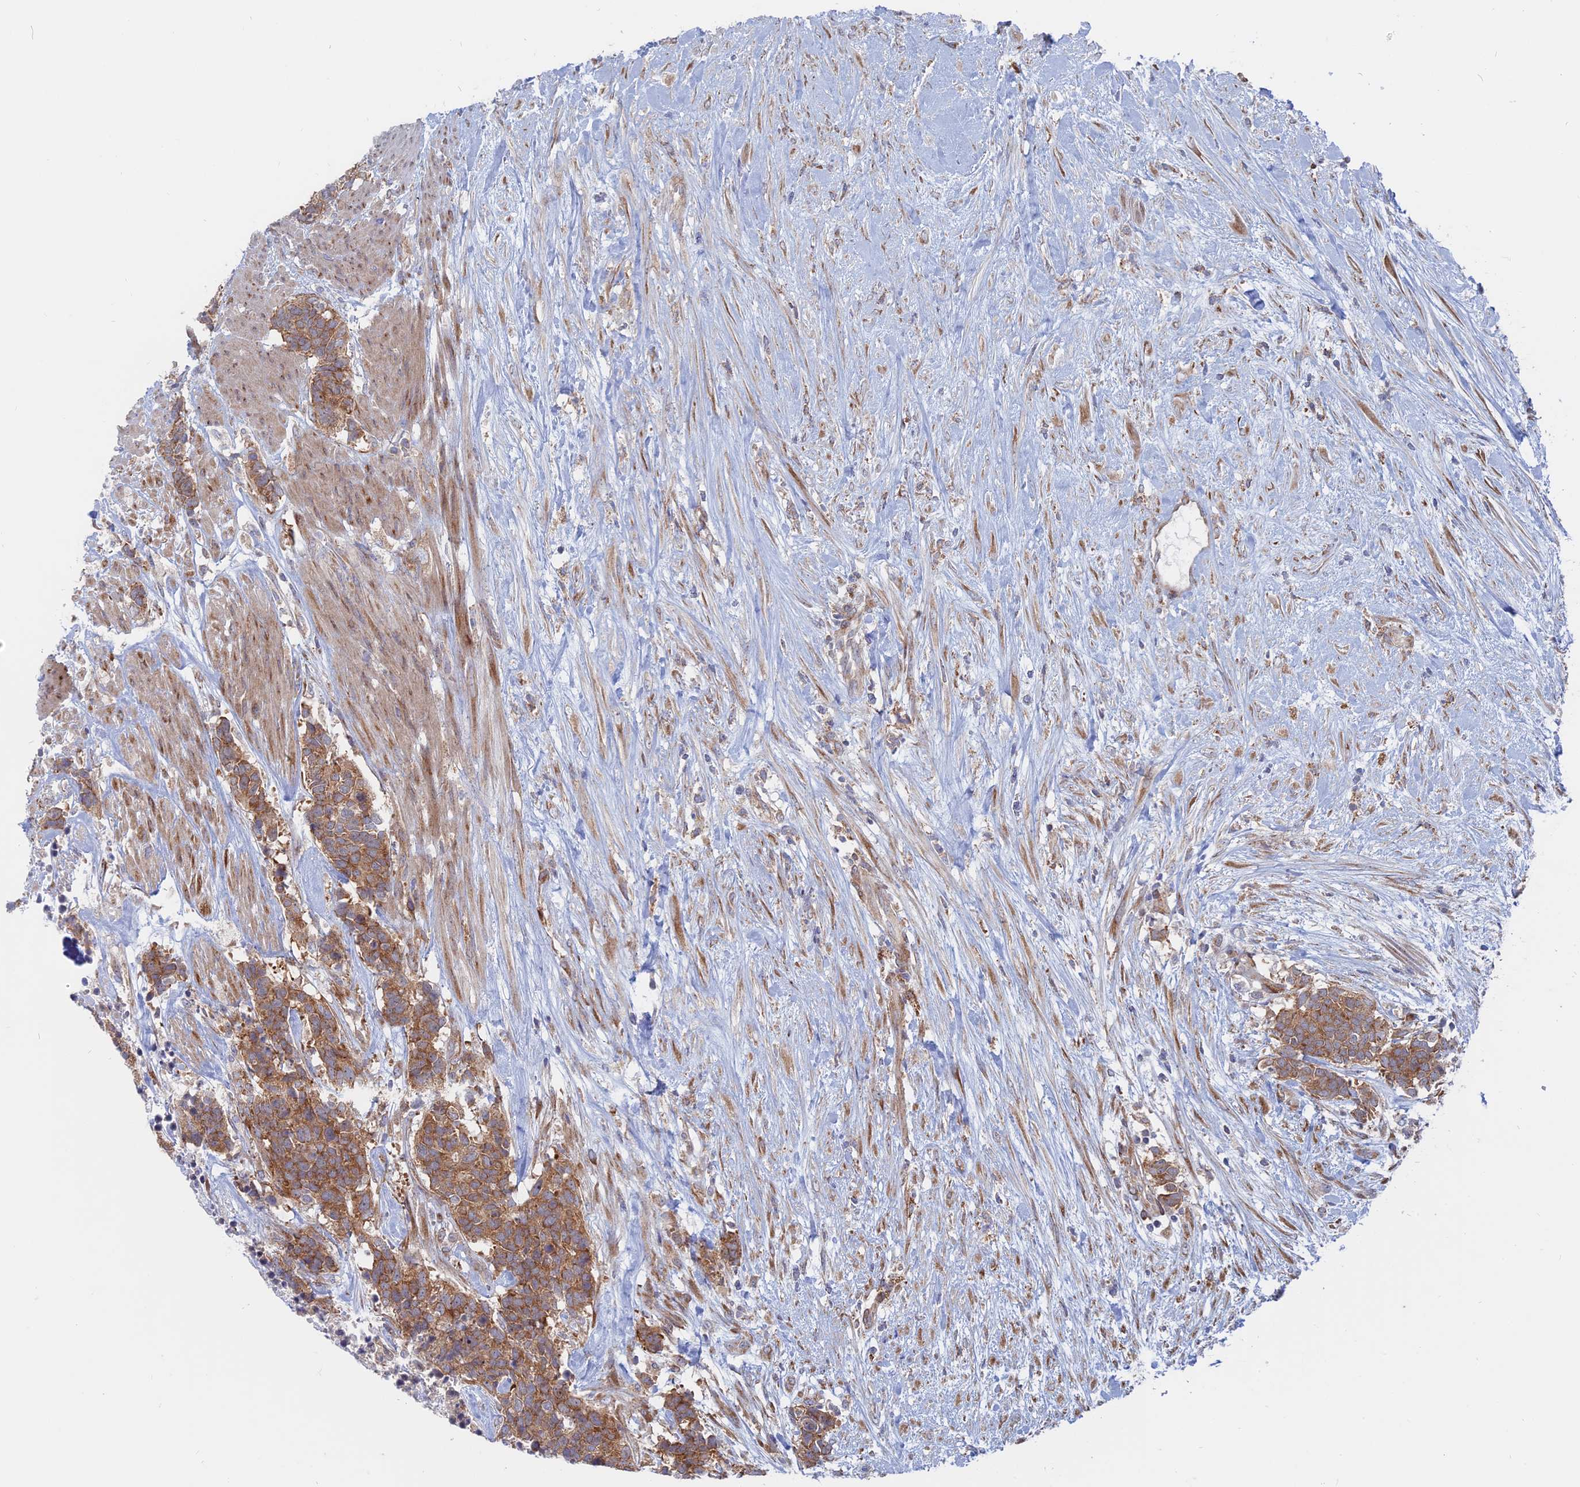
{"staining": {"intensity": "moderate", "quantity": ">75%", "location": "cytoplasmic/membranous"}, "tissue": "carcinoid", "cell_type": "Tumor cells", "image_type": "cancer", "snomed": [{"axis": "morphology", "description": "Carcinoma, NOS"}, {"axis": "morphology", "description": "Carcinoid, malignant, NOS"}, {"axis": "topography", "description": "Prostate"}], "caption": "A micrograph of human carcinoid stained for a protein exhibits moderate cytoplasmic/membranous brown staining in tumor cells.", "gene": "TBC1D30", "patient": {"sex": "male", "age": 57}}